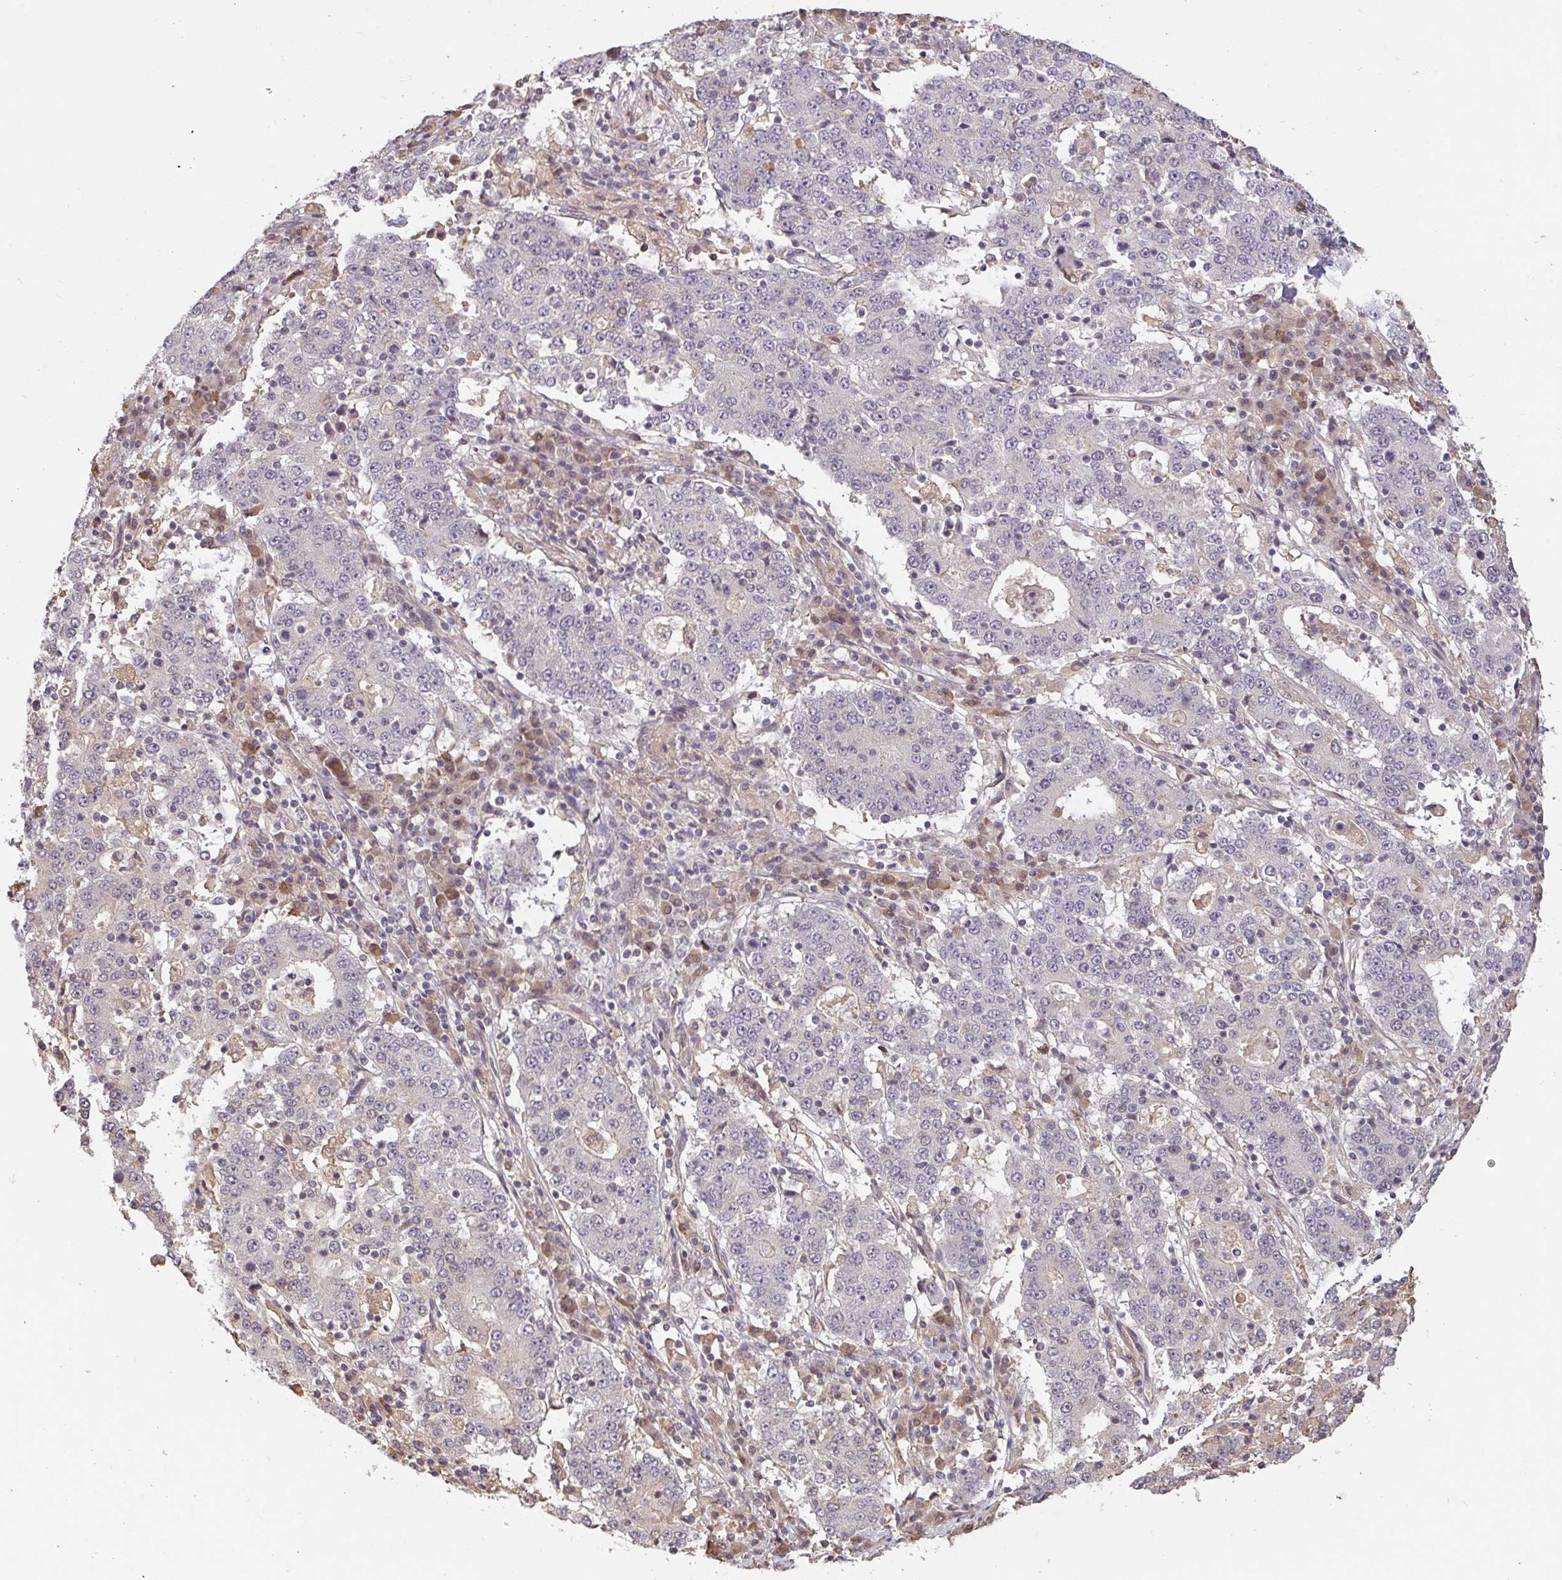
{"staining": {"intensity": "negative", "quantity": "none", "location": "none"}, "tissue": "stomach cancer", "cell_type": "Tumor cells", "image_type": "cancer", "snomed": [{"axis": "morphology", "description": "Adenocarcinoma, NOS"}, {"axis": "topography", "description": "Stomach"}], "caption": "DAB immunohistochemical staining of stomach cancer (adenocarcinoma) exhibits no significant positivity in tumor cells.", "gene": "FCER1A", "patient": {"sex": "male", "age": 59}}